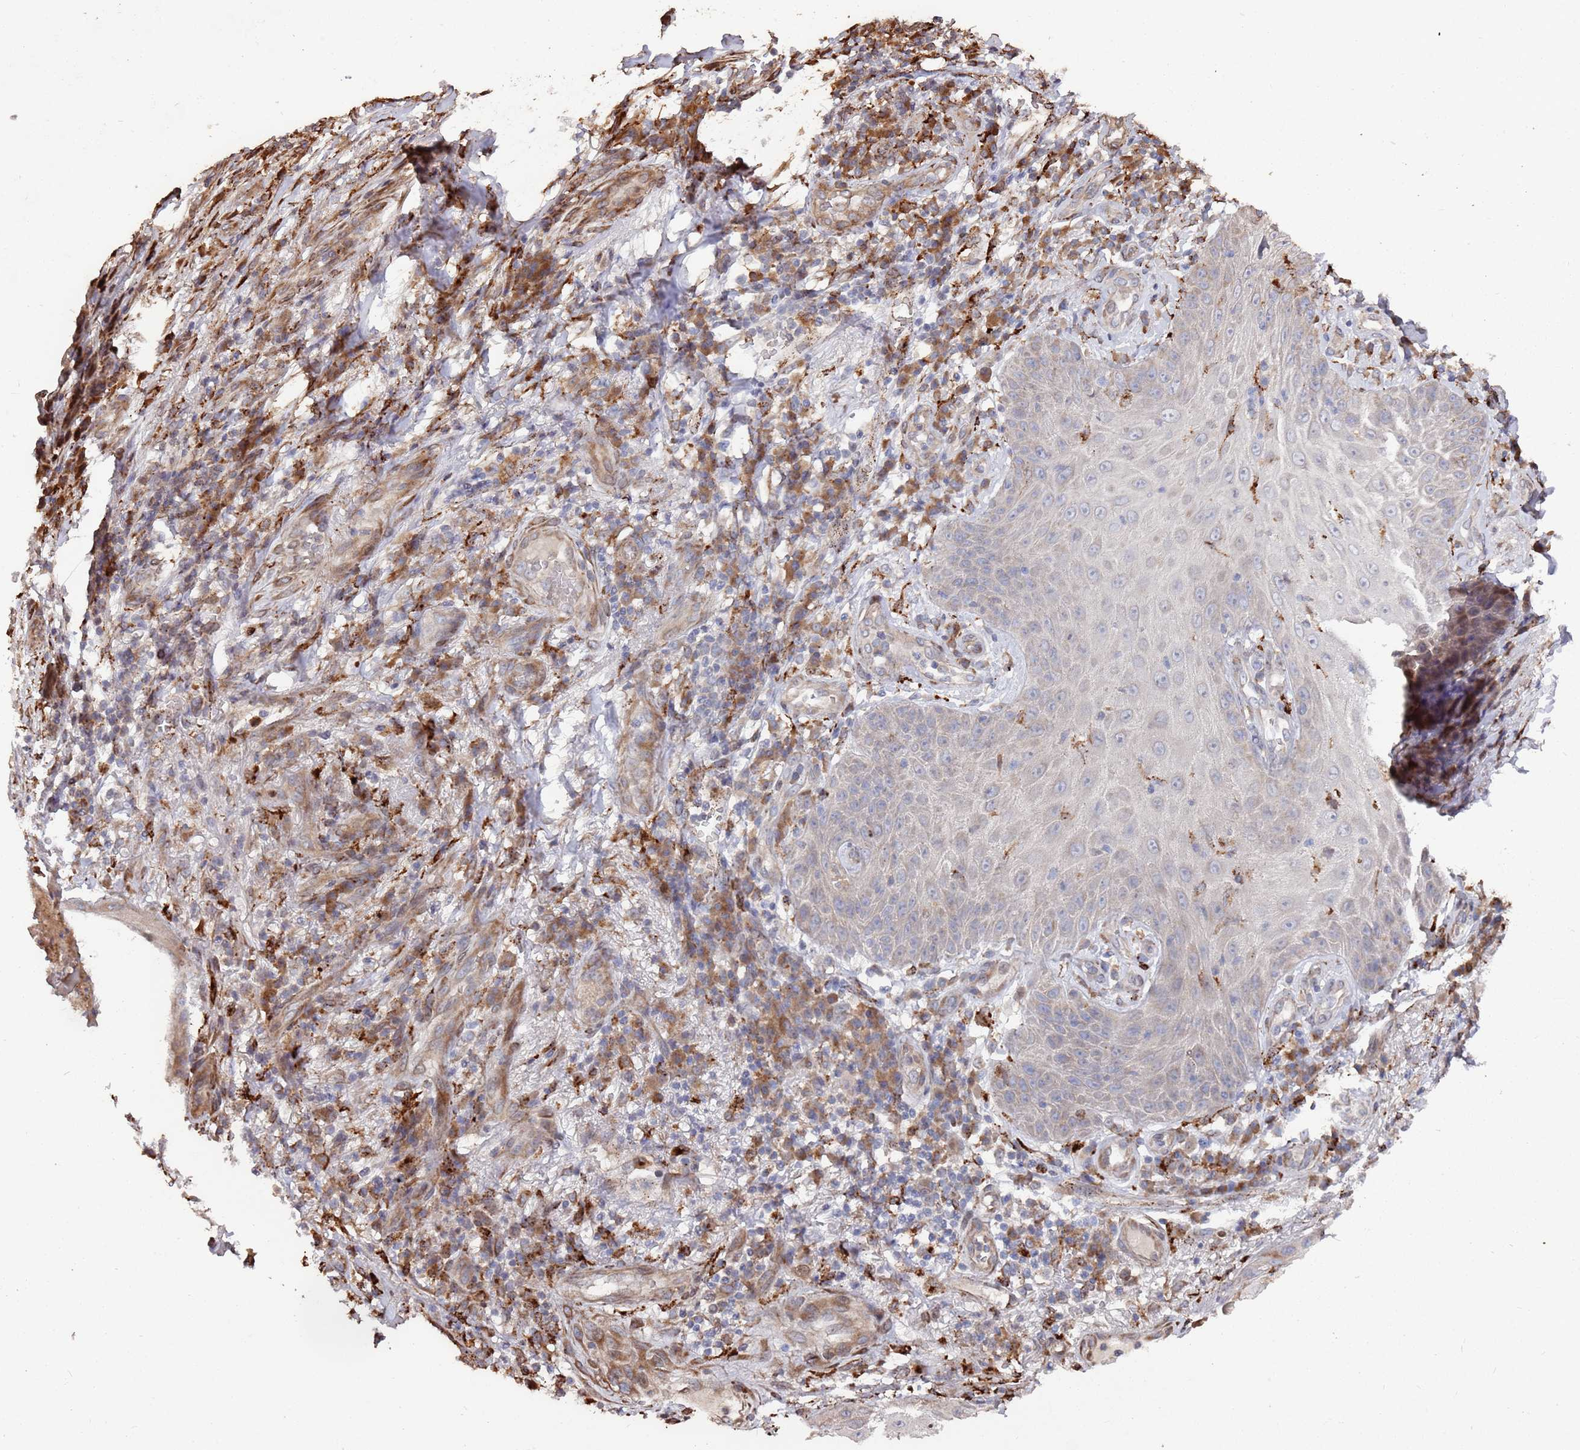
{"staining": {"intensity": "negative", "quantity": "none", "location": "none"}, "tissue": "skin cancer", "cell_type": "Tumor cells", "image_type": "cancer", "snomed": [{"axis": "morphology", "description": "Squamous cell carcinoma, NOS"}, {"axis": "topography", "description": "Skin"}], "caption": "Protein analysis of skin squamous cell carcinoma reveals no significant expression in tumor cells.", "gene": "LACC1", "patient": {"sex": "male", "age": 70}}